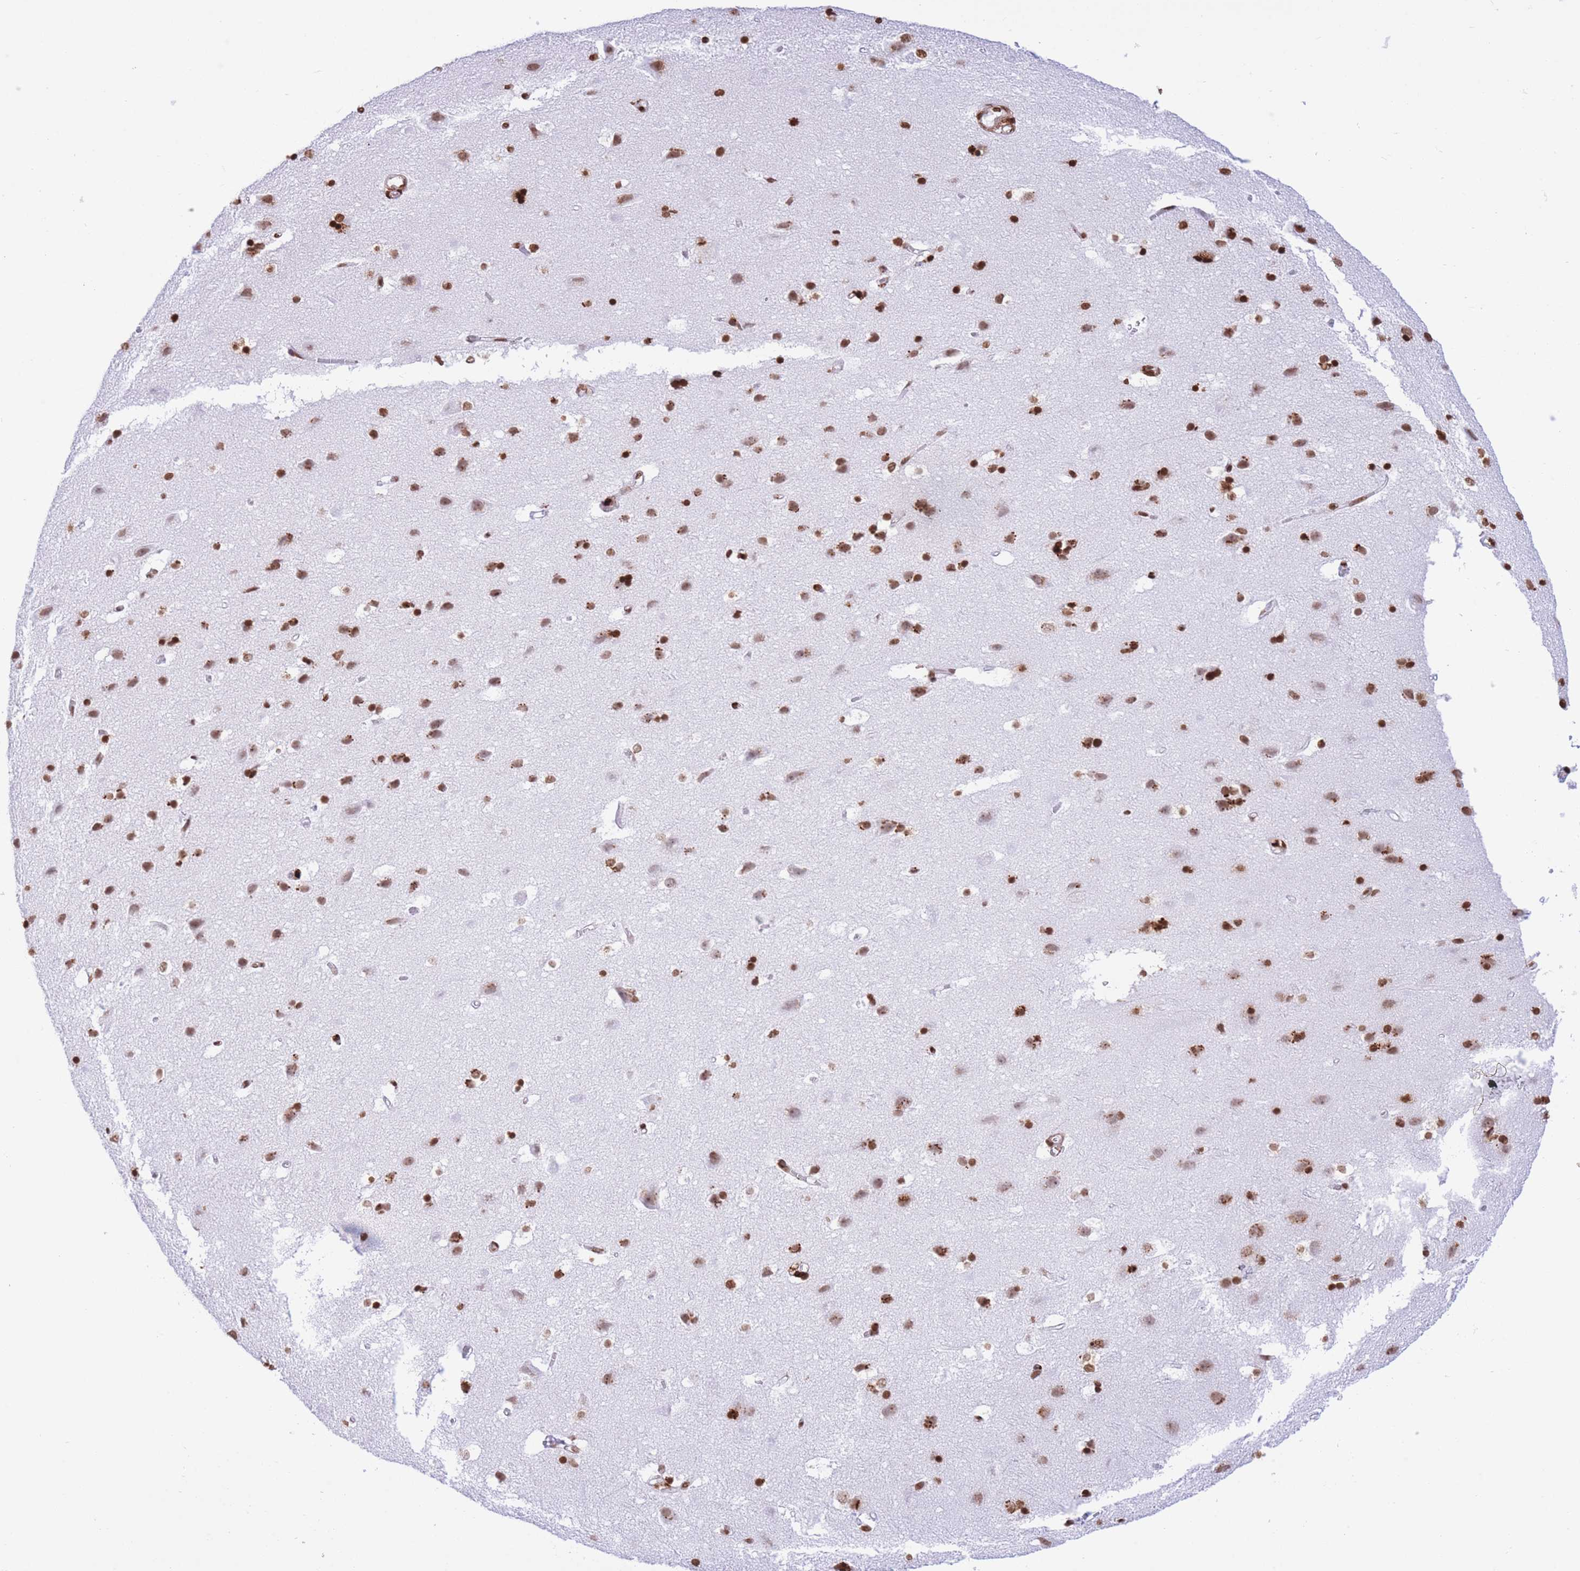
{"staining": {"intensity": "moderate", "quantity": ">75%", "location": "nuclear"}, "tissue": "cerebral cortex", "cell_type": "Endothelial cells", "image_type": "normal", "snomed": [{"axis": "morphology", "description": "Normal tissue, NOS"}, {"axis": "topography", "description": "Cerebral cortex"}], "caption": "Protein analysis of unremarkable cerebral cortex displays moderate nuclear staining in about >75% of endothelial cells.", "gene": "H2BC10", "patient": {"sex": "male", "age": 54}}